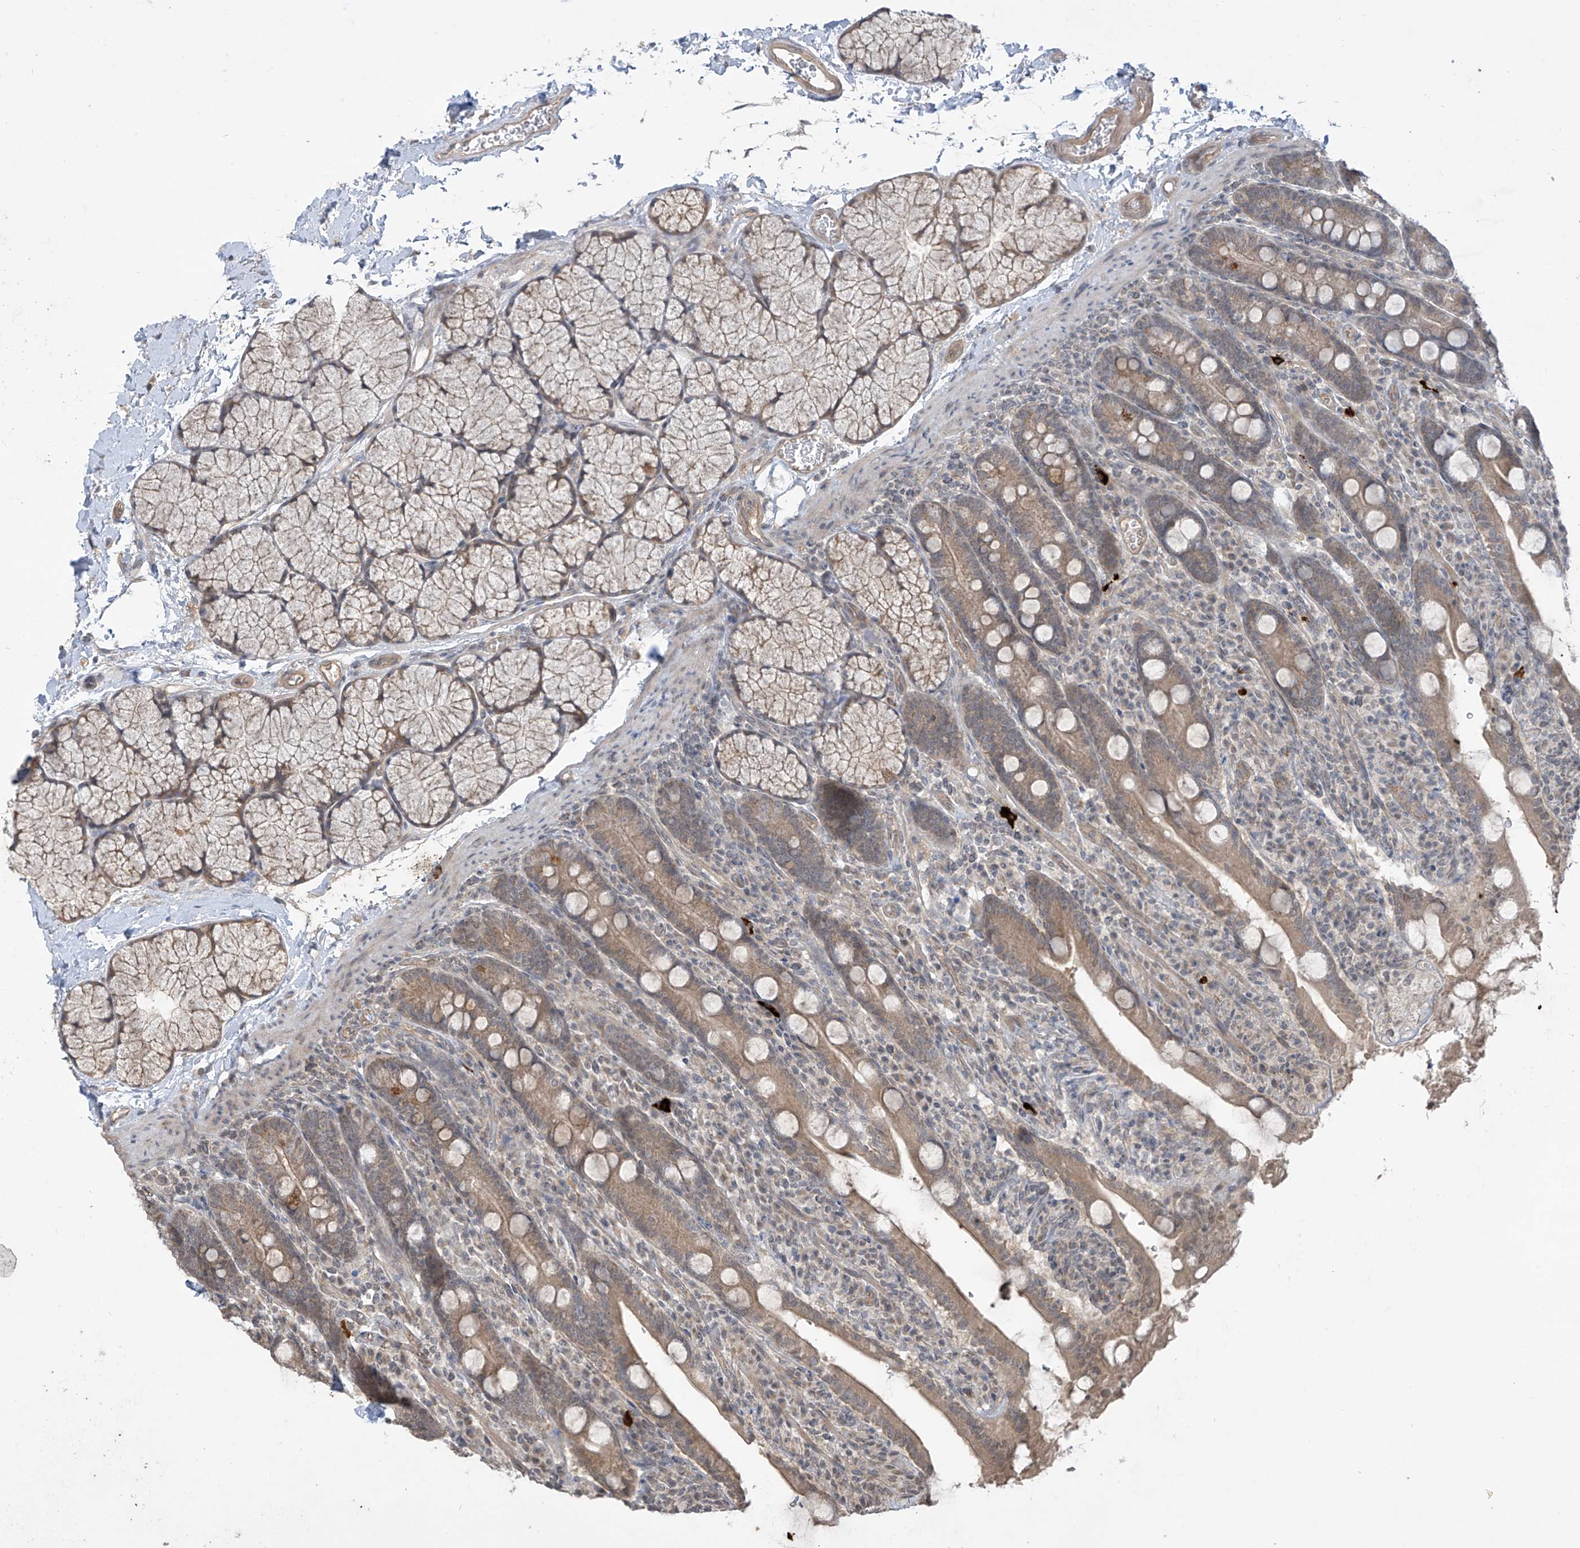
{"staining": {"intensity": "moderate", "quantity": ">75%", "location": "cytoplasmic/membranous"}, "tissue": "duodenum", "cell_type": "Glandular cells", "image_type": "normal", "snomed": [{"axis": "morphology", "description": "Normal tissue, NOS"}, {"axis": "topography", "description": "Duodenum"}], "caption": "Glandular cells reveal moderate cytoplasmic/membranous positivity in about >75% of cells in unremarkable duodenum.", "gene": "DGKQ", "patient": {"sex": "male", "age": 35}}